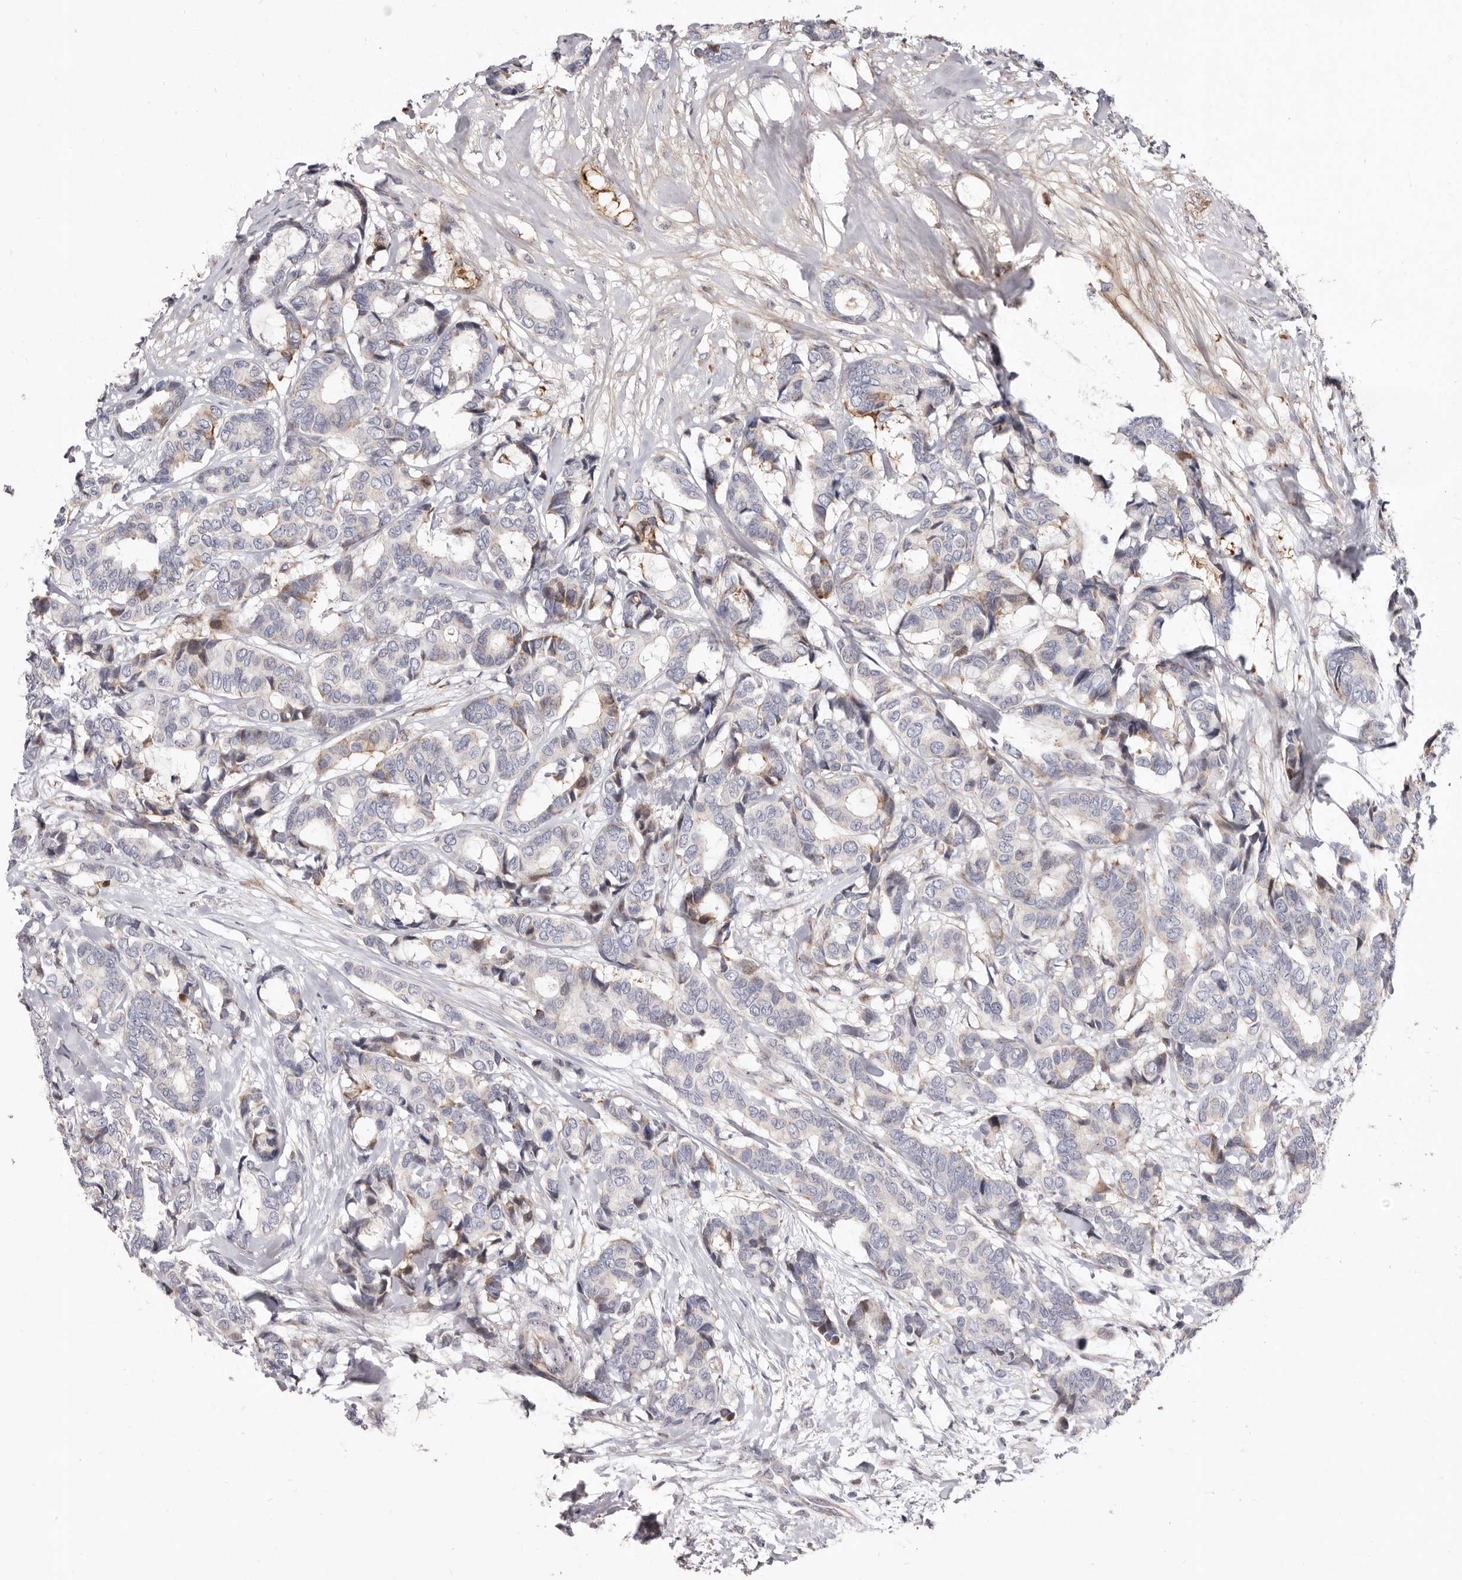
{"staining": {"intensity": "weak", "quantity": "<25%", "location": "cytoplasmic/membranous"}, "tissue": "breast cancer", "cell_type": "Tumor cells", "image_type": "cancer", "snomed": [{"axis": "morphology", "description": "Duct carcinoma"}, {"axis": "topography", "description": "Breast"}], "caption": "Breast cancer was stained to show a protein in brown. There is no significant positivity in tumor cells.", "gene": "NUBPL", "patient": {"sex": "female", "age": 87}}